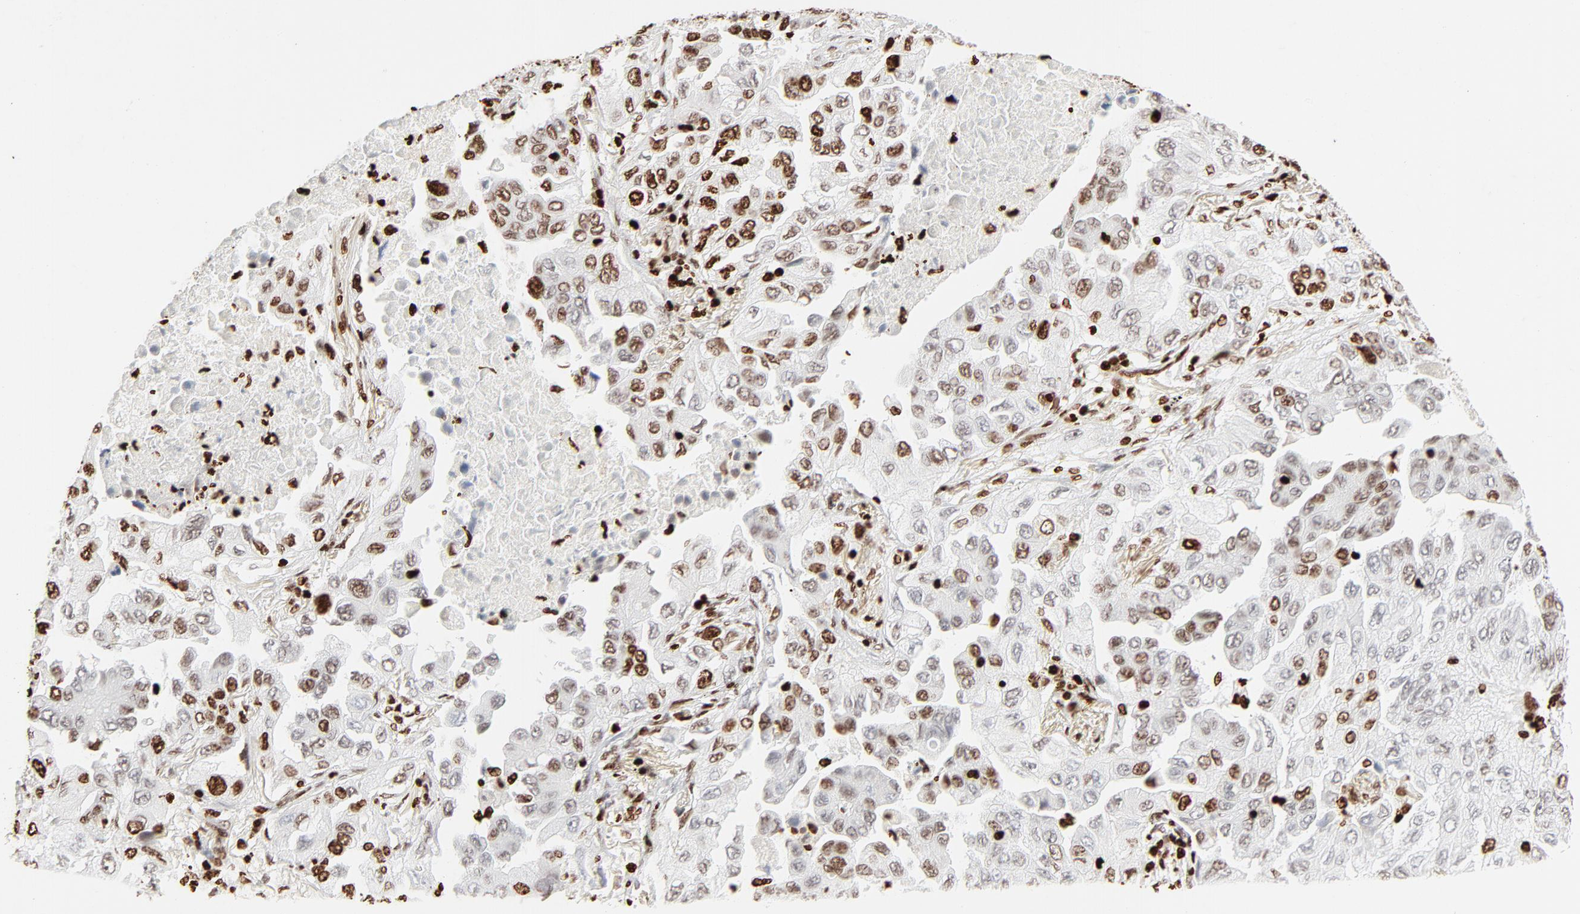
{"staining": {"intensity": "moderate", "quantity": "25%-75%", "location": "nuclear"}, "tissue": "lung cancer", "cell_type": "Tumor cells", "image_type": "cancer", "snomed": [{"axis": "morphology", "description": "Adenocarcinoma, NOS"}, {"axis": "topography", "description": "Lung"}], "caption": "A high-resolution histopathology image shows immunohistochemistry staining of adenocarcinoma (lung), which shows moderate nuclear staining in approximately 25%-75% of tumor cells.", "gene": "HMGB2", "patient": {"sex": "female", "age": 65}}